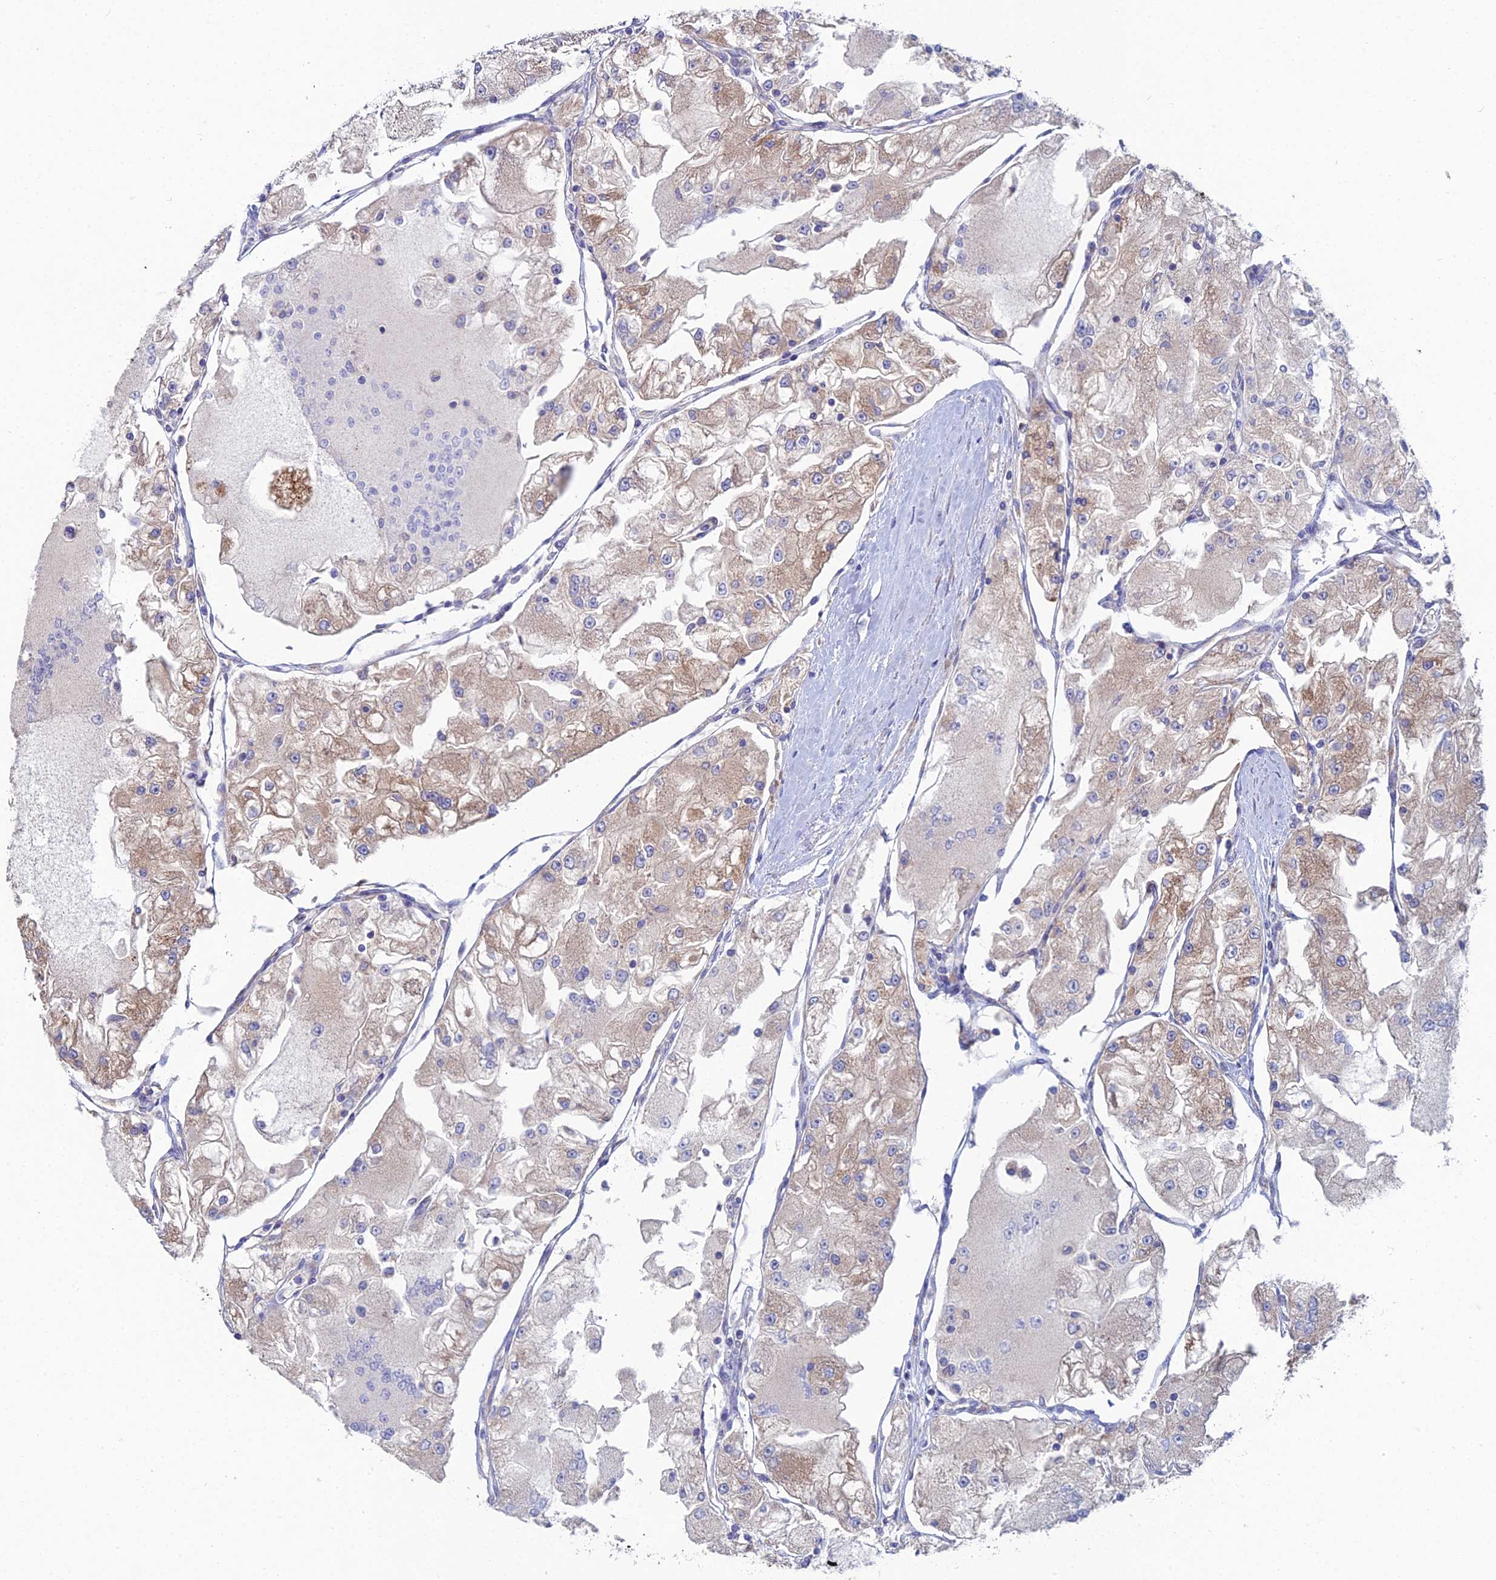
{"staining": {"intensity": "weak", "quantity": "25%-75%", "location": "cytoplasmic/membranous"}, "tissue": "renal cancer", "cell_type": "Tumor cells", "image_type": "cancer", "snomed": [{"axis": "morphology", "description": "Adenocarcinoma, NOS"}, {"axis": "topography", "description": "Kidney"}], "caption": "A high-resolution image shows immunohistochemistry staining of adenocarcinoma (renal), which displays weak cytoplasmic/membranous staining in about 25%-75% of tumor cells.", "gene": "CLCN3", "patient": {"sex": "female", "age": 72}}